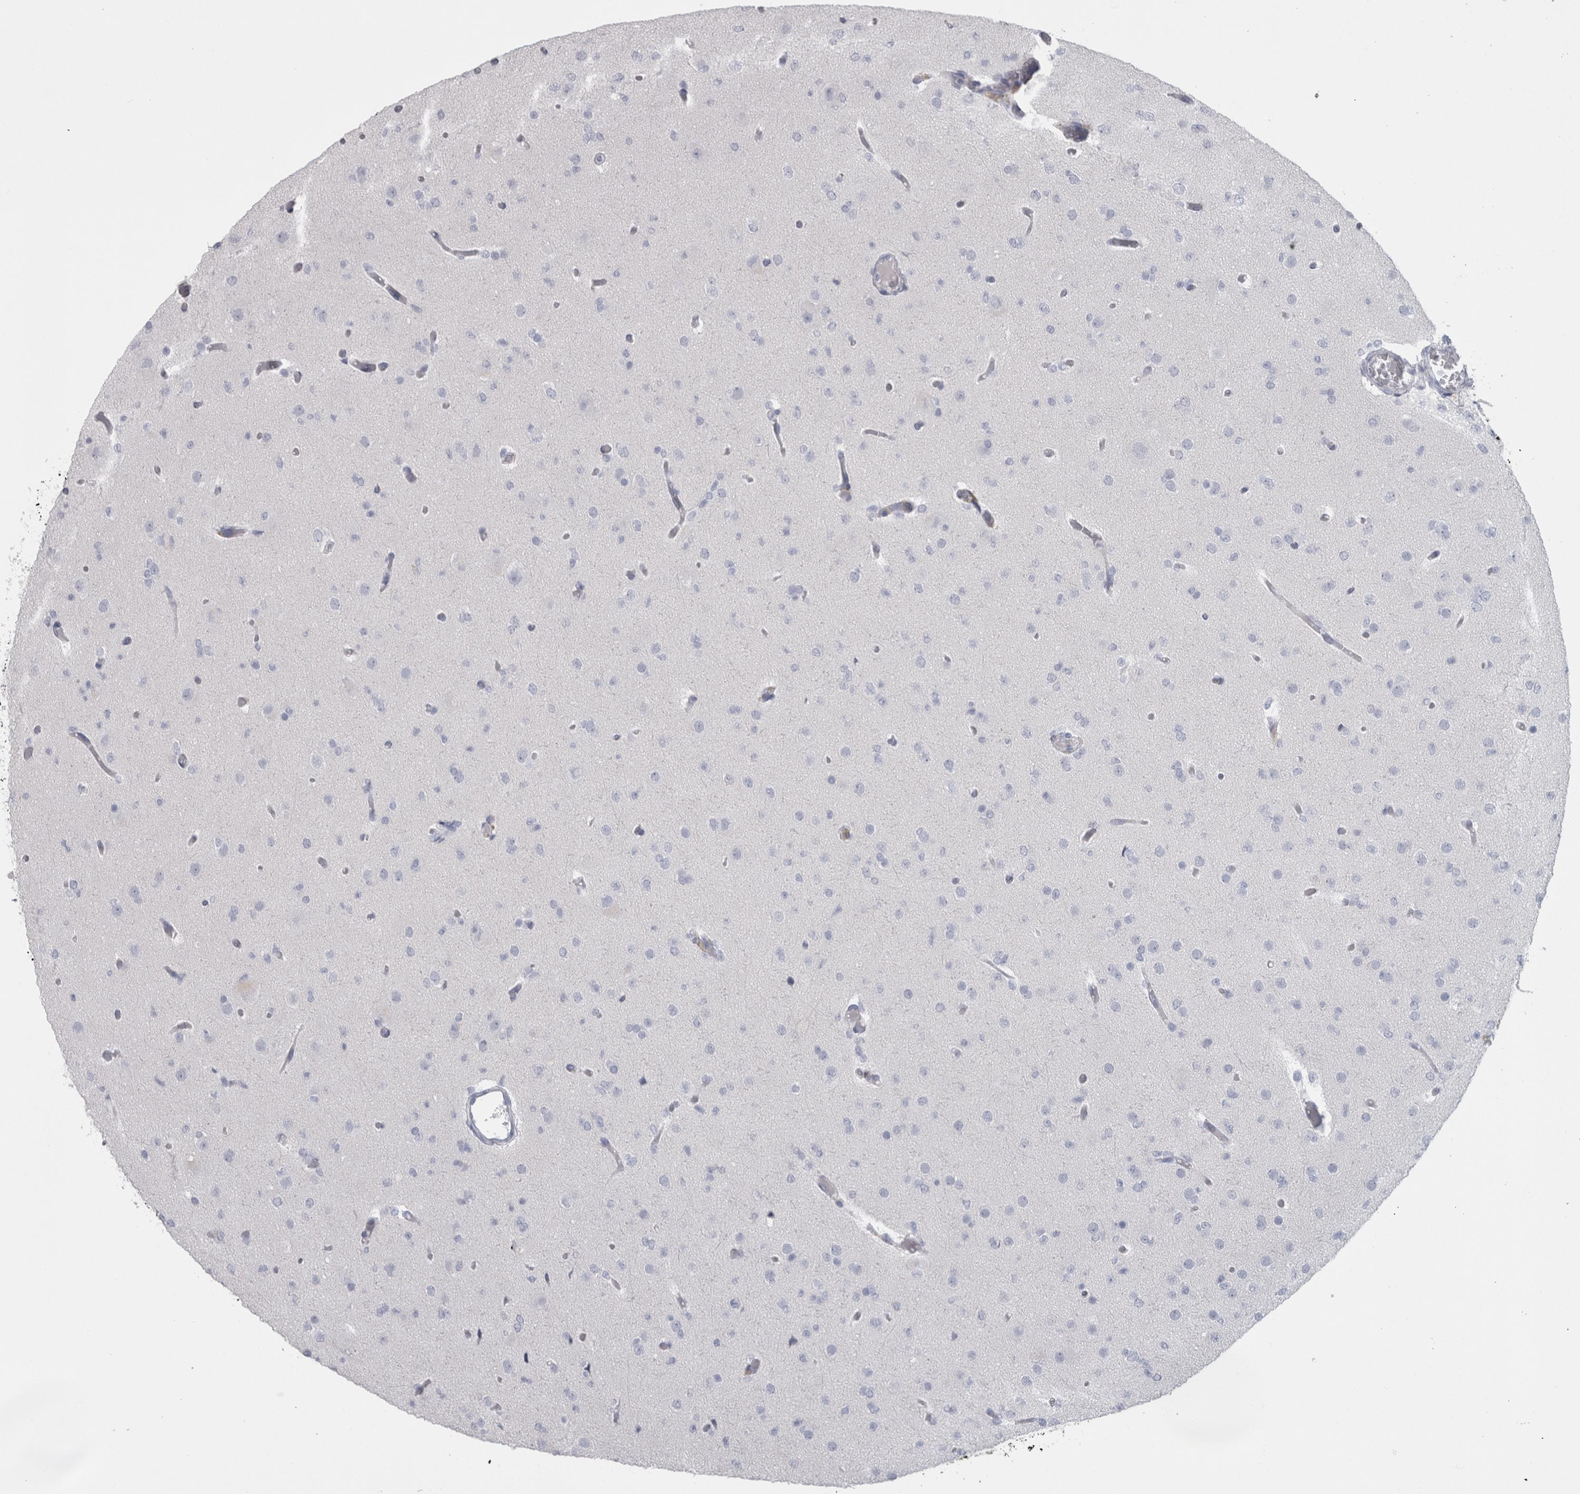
{"staining": {"intensity": "negative", "quantity": "none", "location": "none"}, "tissue": "glioma", "cell_type": "Tumor cells", "image_type": "cancer", "snomed": [{"axis": "morphology", "description": "Glioma, malignant, Low grade"}, {"axis": "topography", "description": "Brain"}], "caption": "Malignant glioma (low-grade) stained for a protein using immunohistochemistry (IHC) displays no positivity tumor cells.", "gene": "MSMB", "patient": {"sex": "female", "age": 22}}